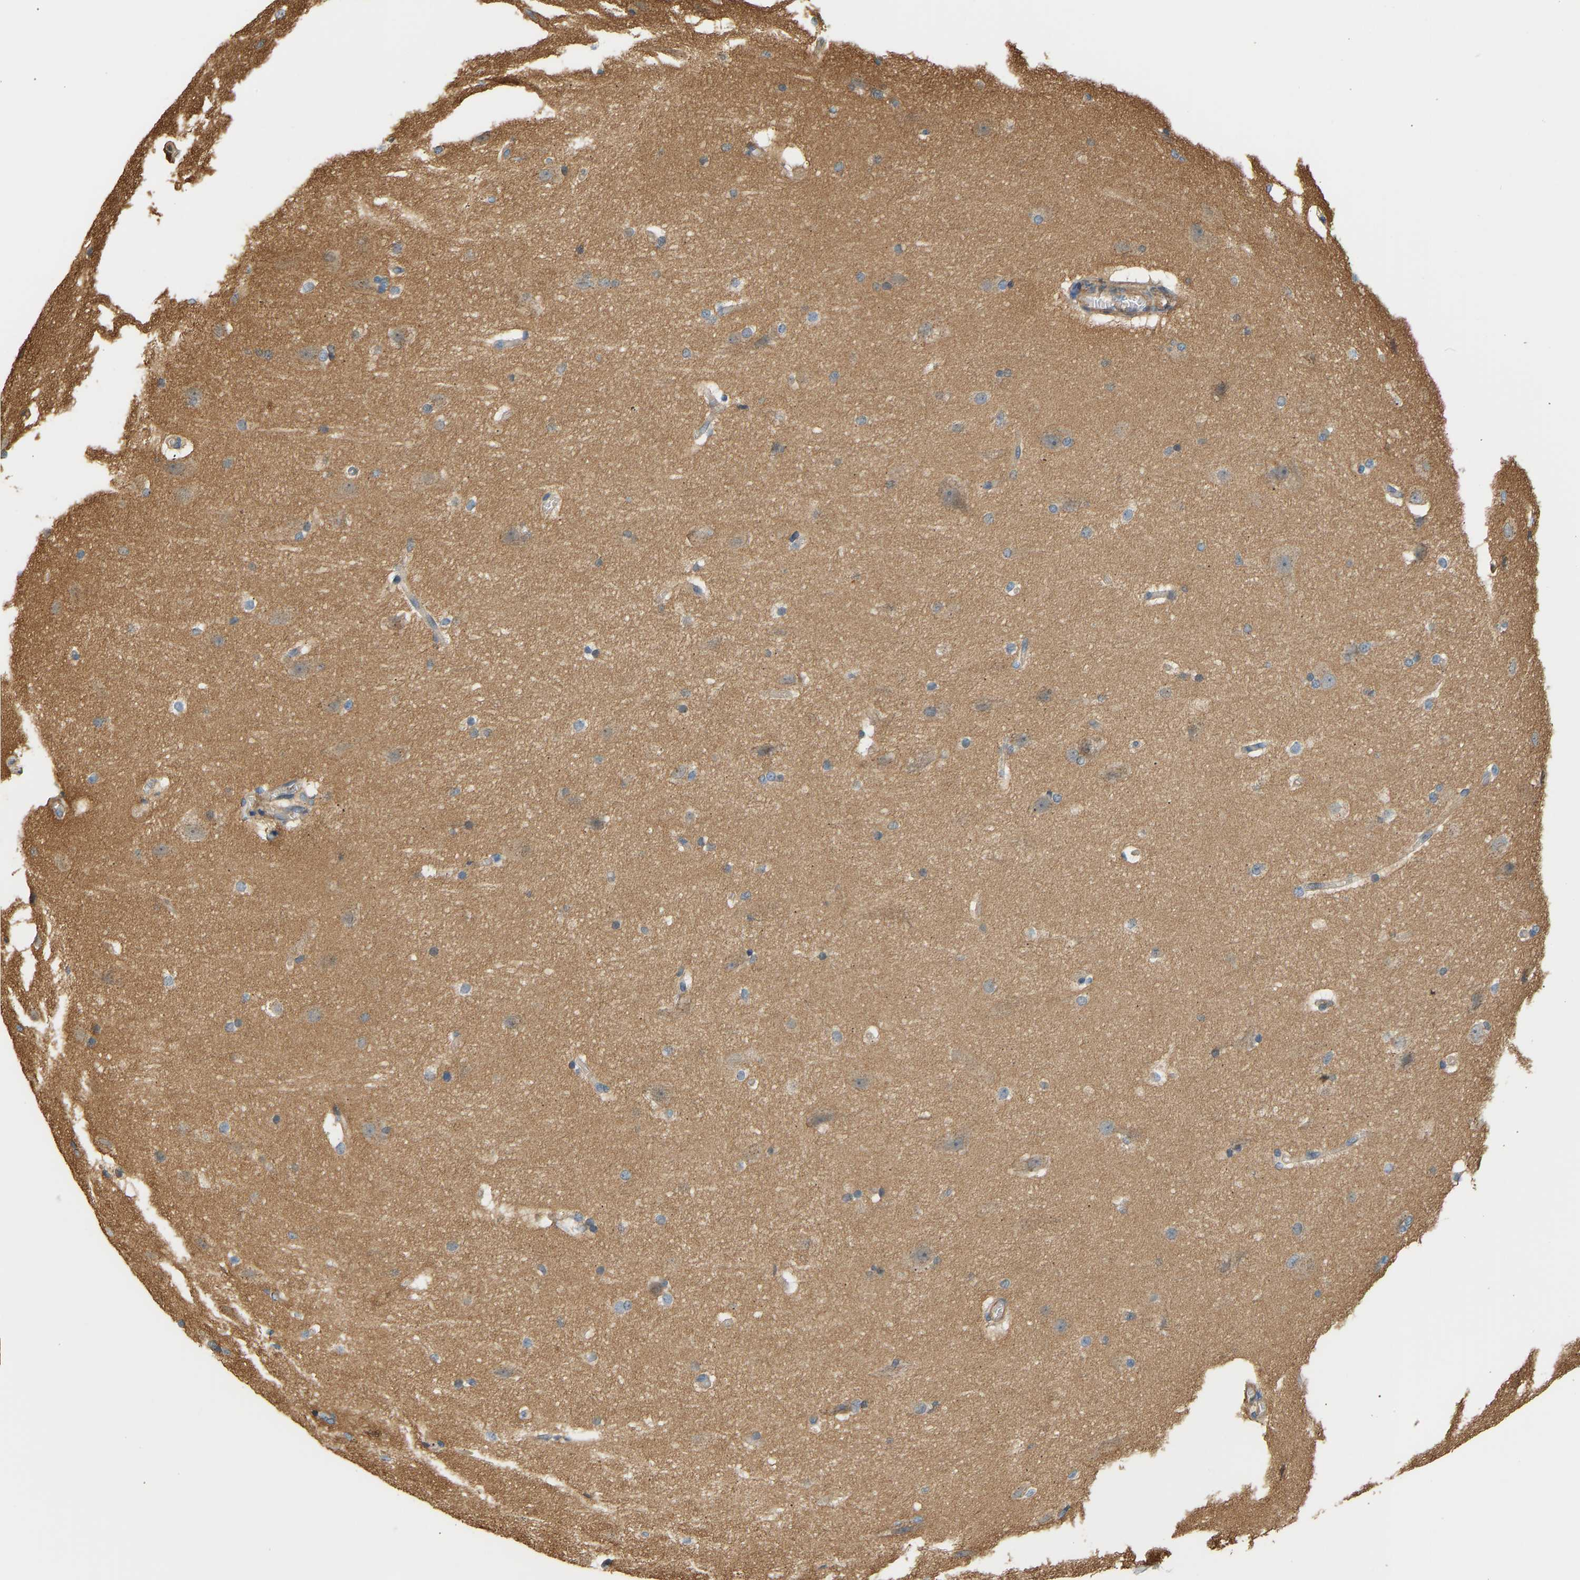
{"staining": {"intensity": "moderate", "quantity": "25%-75%", "location": "cytoplasmic/membranous"}, "tissue": "cerebral cortex", "cell_type": "Endothelial cells", "image_type": "normal", "snomed": [{"axis": "morphology", "description": "Normal tissue, NOS"}, {"axis": "topography", "description": "Cerebral cortex"}, {"axis": "topography", "description": "Hippocampus"}], "caption": "Moderate cytoplasmic/membranous expression for a protein is seen in about 25%-75% of endothelial cells of unremarkable cerebral cortex using IHC.", "gene": "CEP57", "patient": {"sex": "female", "age": 19}}